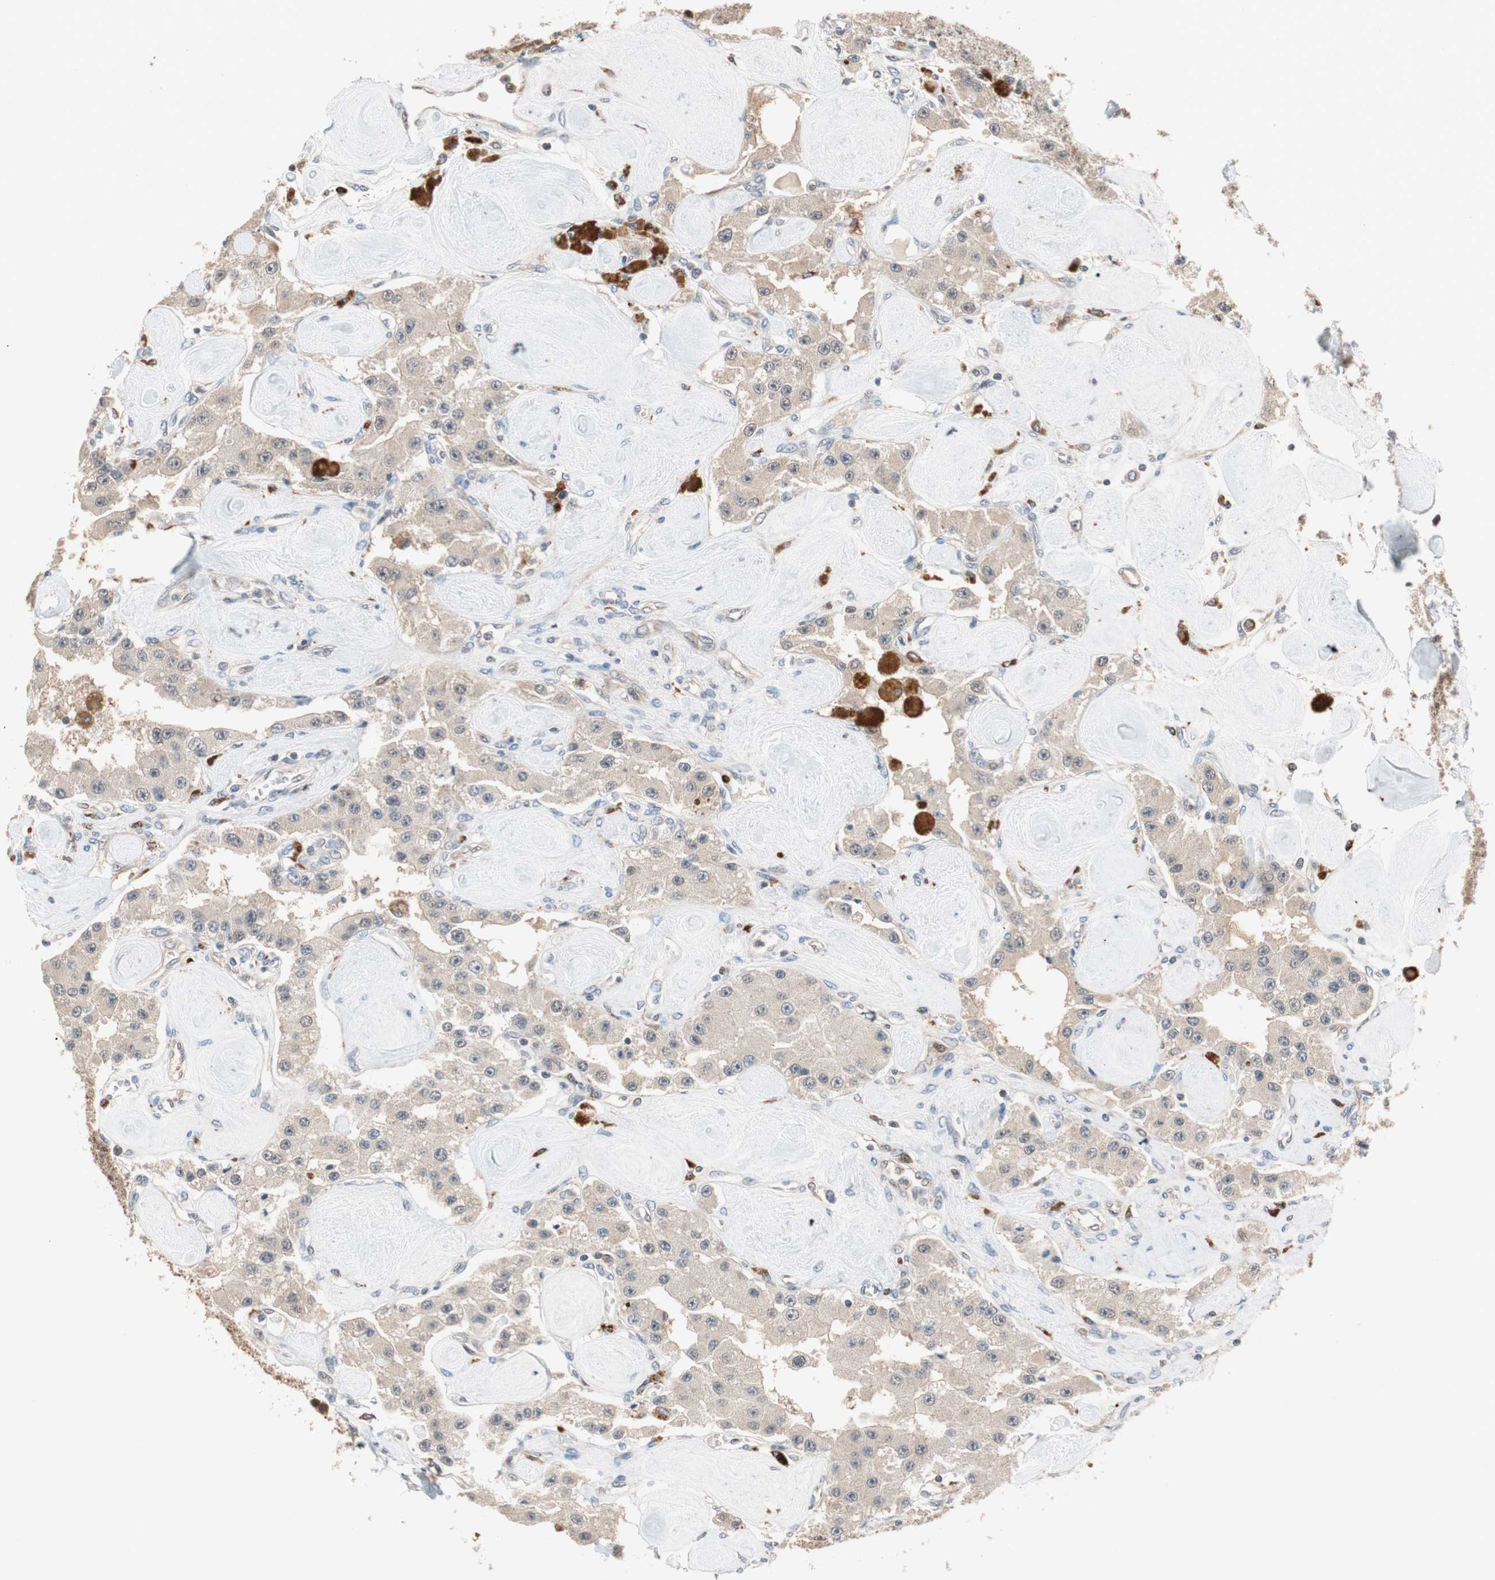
{"staining": {"intensity": "weak", "quantity": ">75%", "location": "cytoplasmic/membranous"}, "tissue": "carcinoid", "cell_type": "Tumor cells", "image_type": "cancer", "snomed": [{"axis": "morphology", "description": "Carcinoid, malignant, NOS"}, {"axis": "topography", "description": "Pancreas"}], "caption": "Human malignant carcinoid stained for a protein (brown) shows weak cytoplasmic/membranous positive expression in approximately >75% of tumor cells.", "gene": "PIK3R3", "patient": {"sex": "male", "age": 41}}